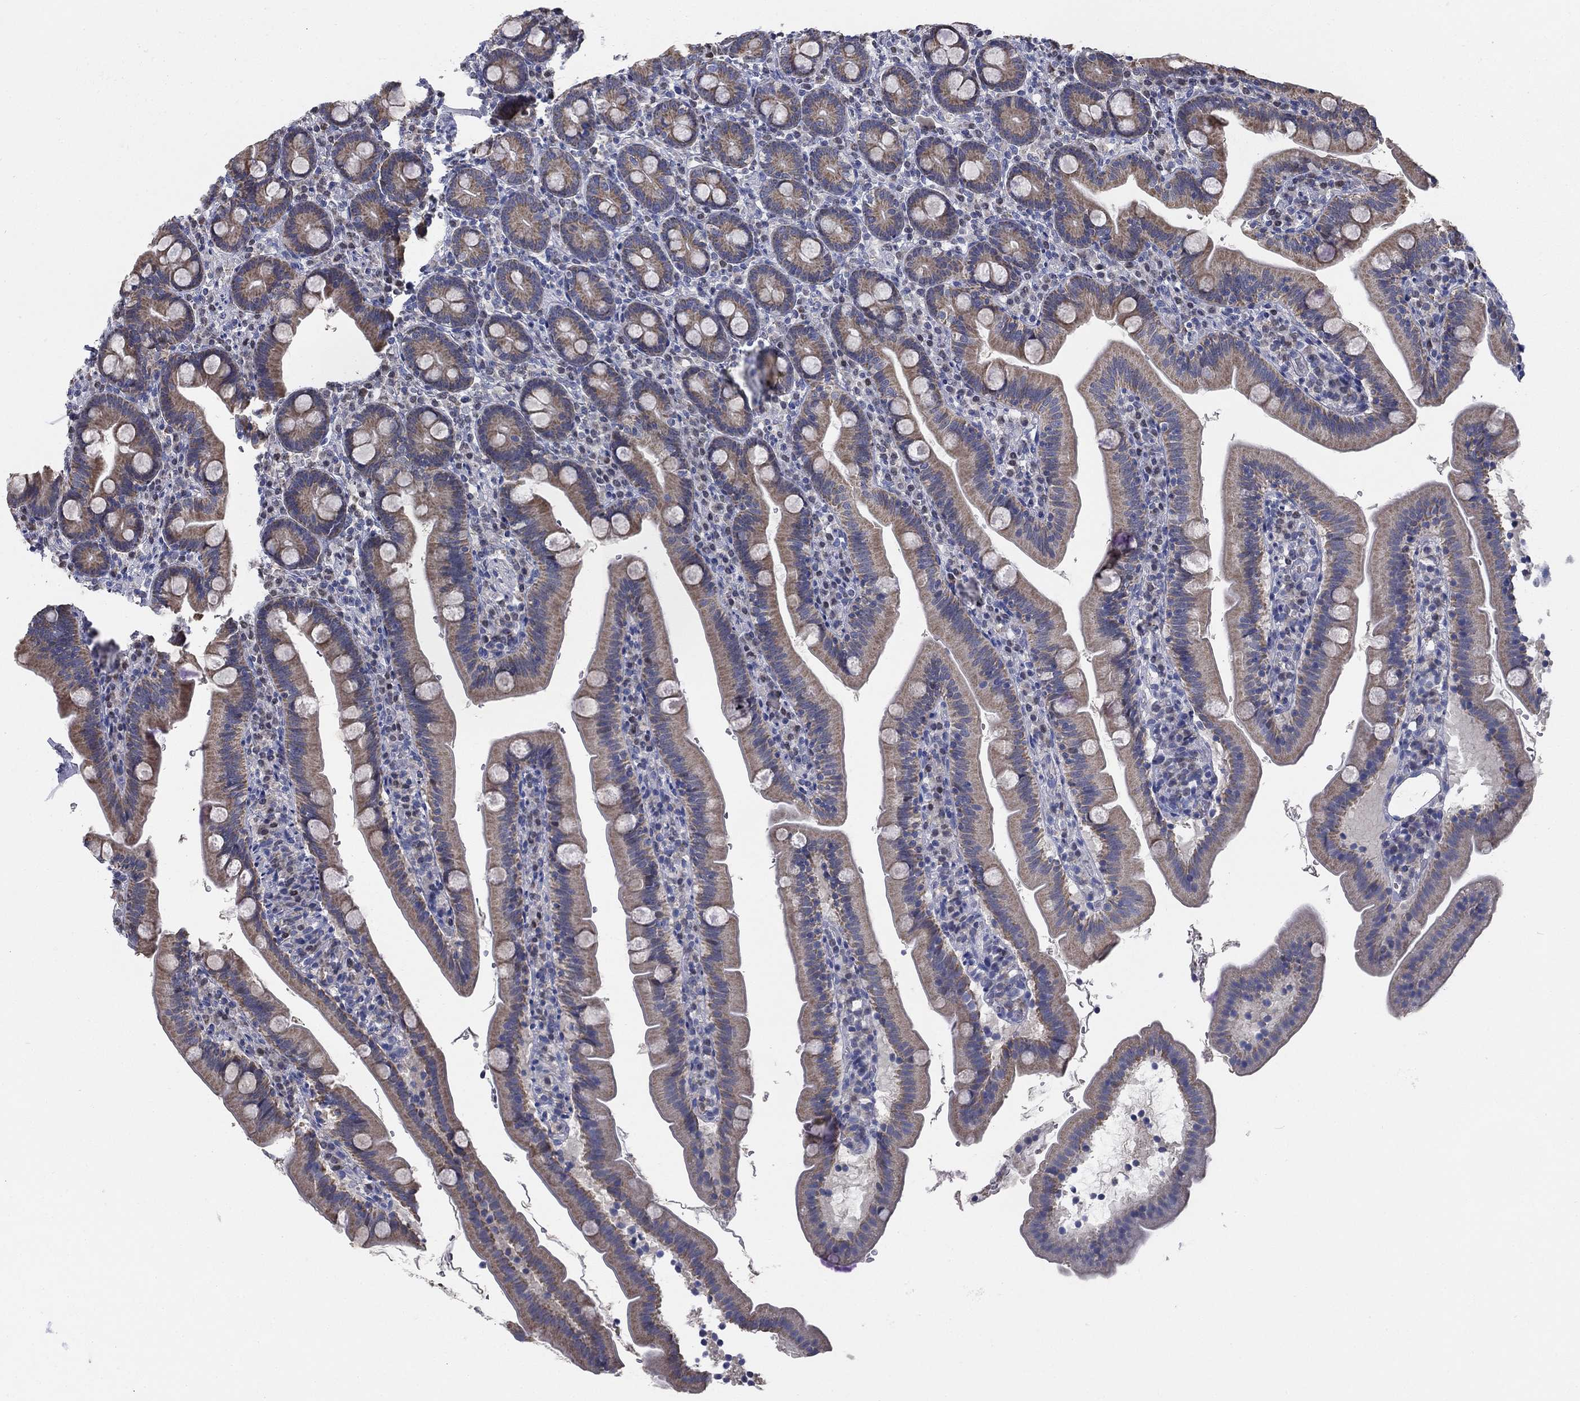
{"staining": {"intensity": "weak", "quantity": ">75%", "location": "cytoplasmic/membranous"}, "tissue": "duodenum", "cell_type": "Glandular cells", "image_type": "normal", "snomed": [{"axis": "morphology", "description": "Normal tissue, NOS"}, {"axis": "topography", "description": "Duodenum"}], "caption": "Immunohistochemical staining of normal duodenum demonstrates >75% levels of weak cytoplasmic/membranous protein expression in about >75% of glandular cells.", "gene": "SLC2A9", "patient": {"sex": "female", "age": 67}}